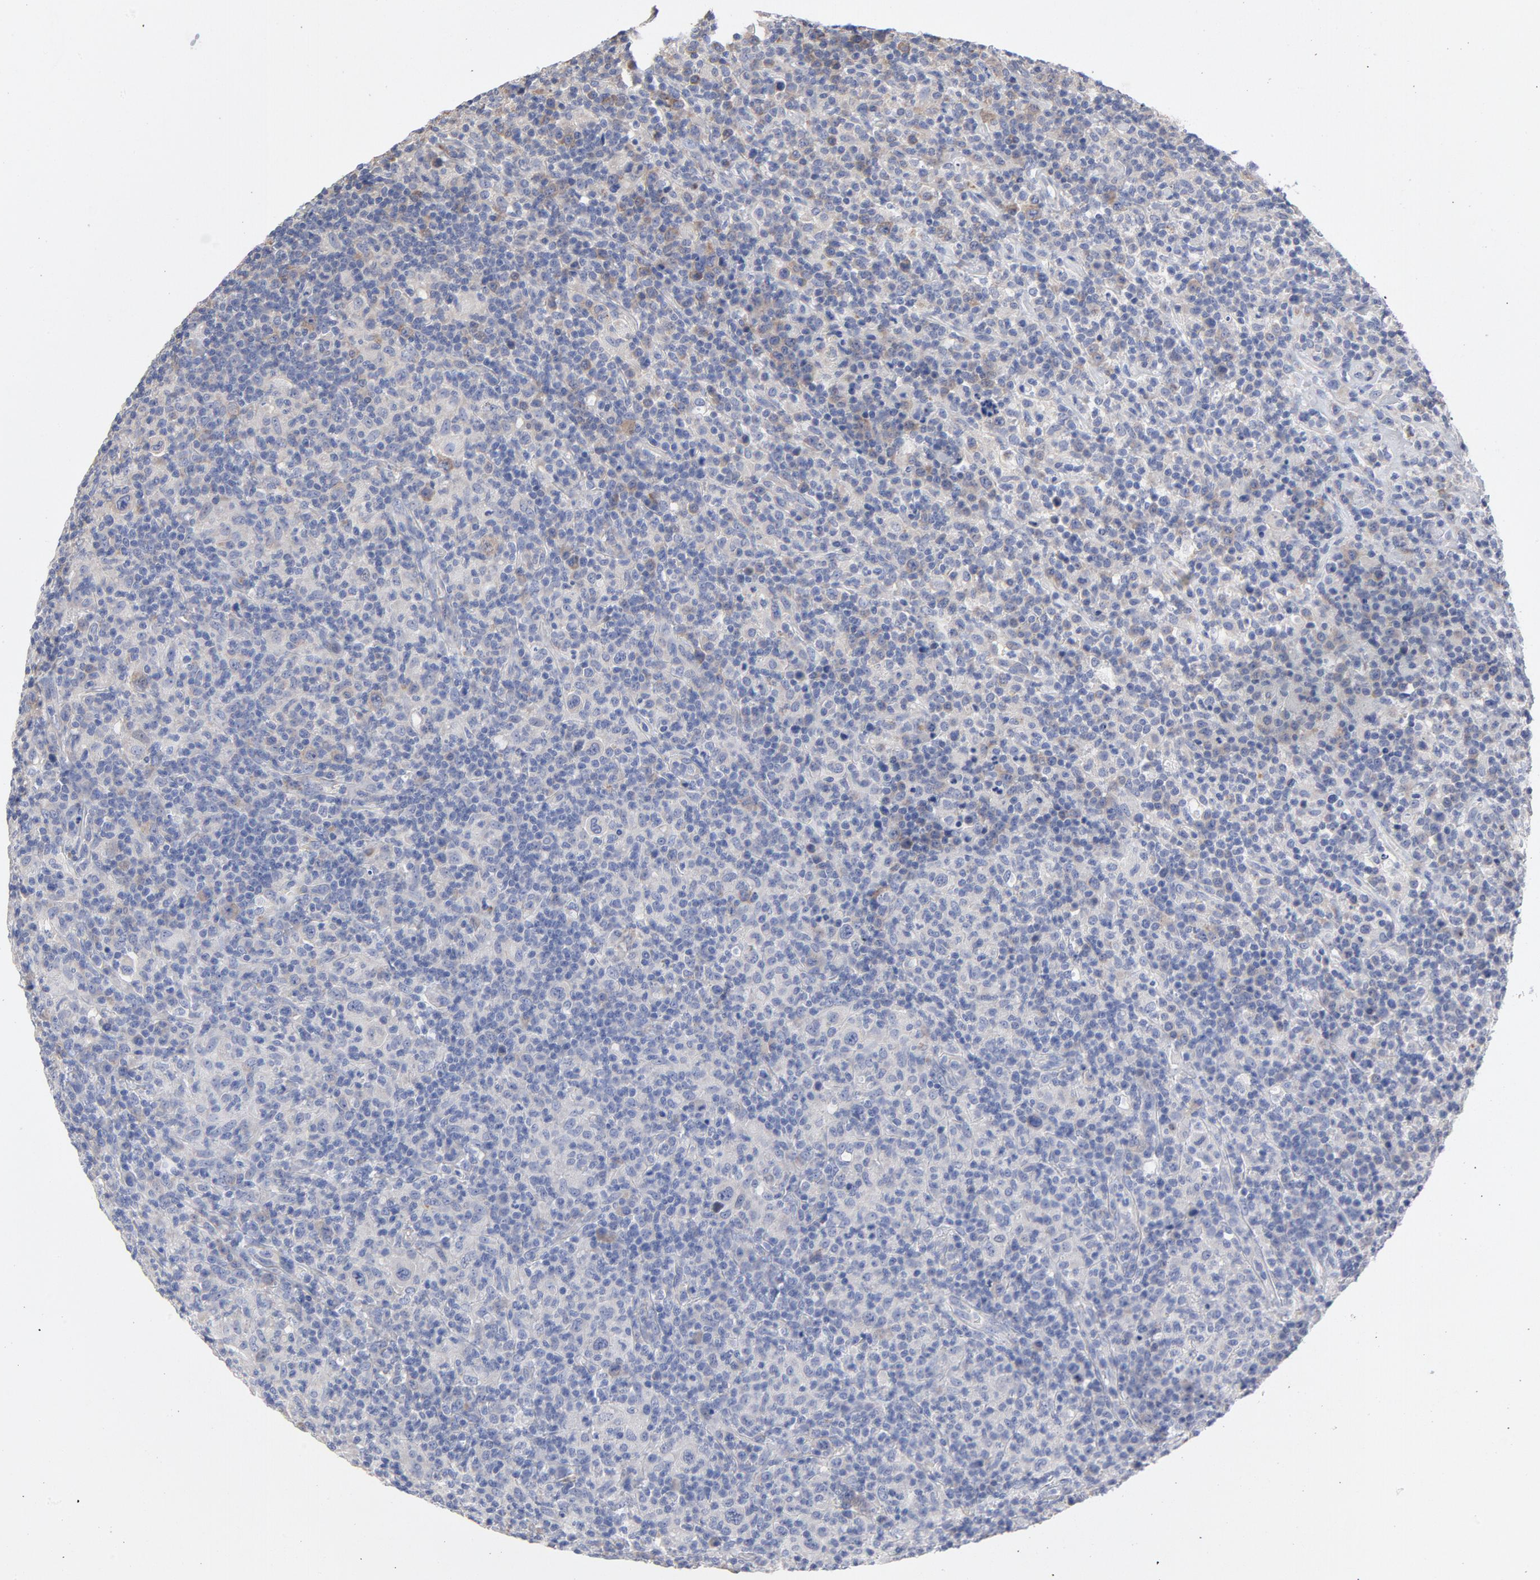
{"staining": {"intensity": "weak", "quantity": "<25%", "location": "cytoplasmic/membranous"}, "tissue": "lymphoma", "cell_type": "Tumor cells", "image_type": "cancer", "snomed": [{"axis": "morphology", "description": "Hodgkin's disease, NOS"}, {"axis": "topography", "description": "Lymph node"}], "caption": "Immunohistochemical staining of Hodgkin's disease shows no significant positivity in tumor cells.", "gene": "CPE", "patient": {"sex": "male", "age": 65}}